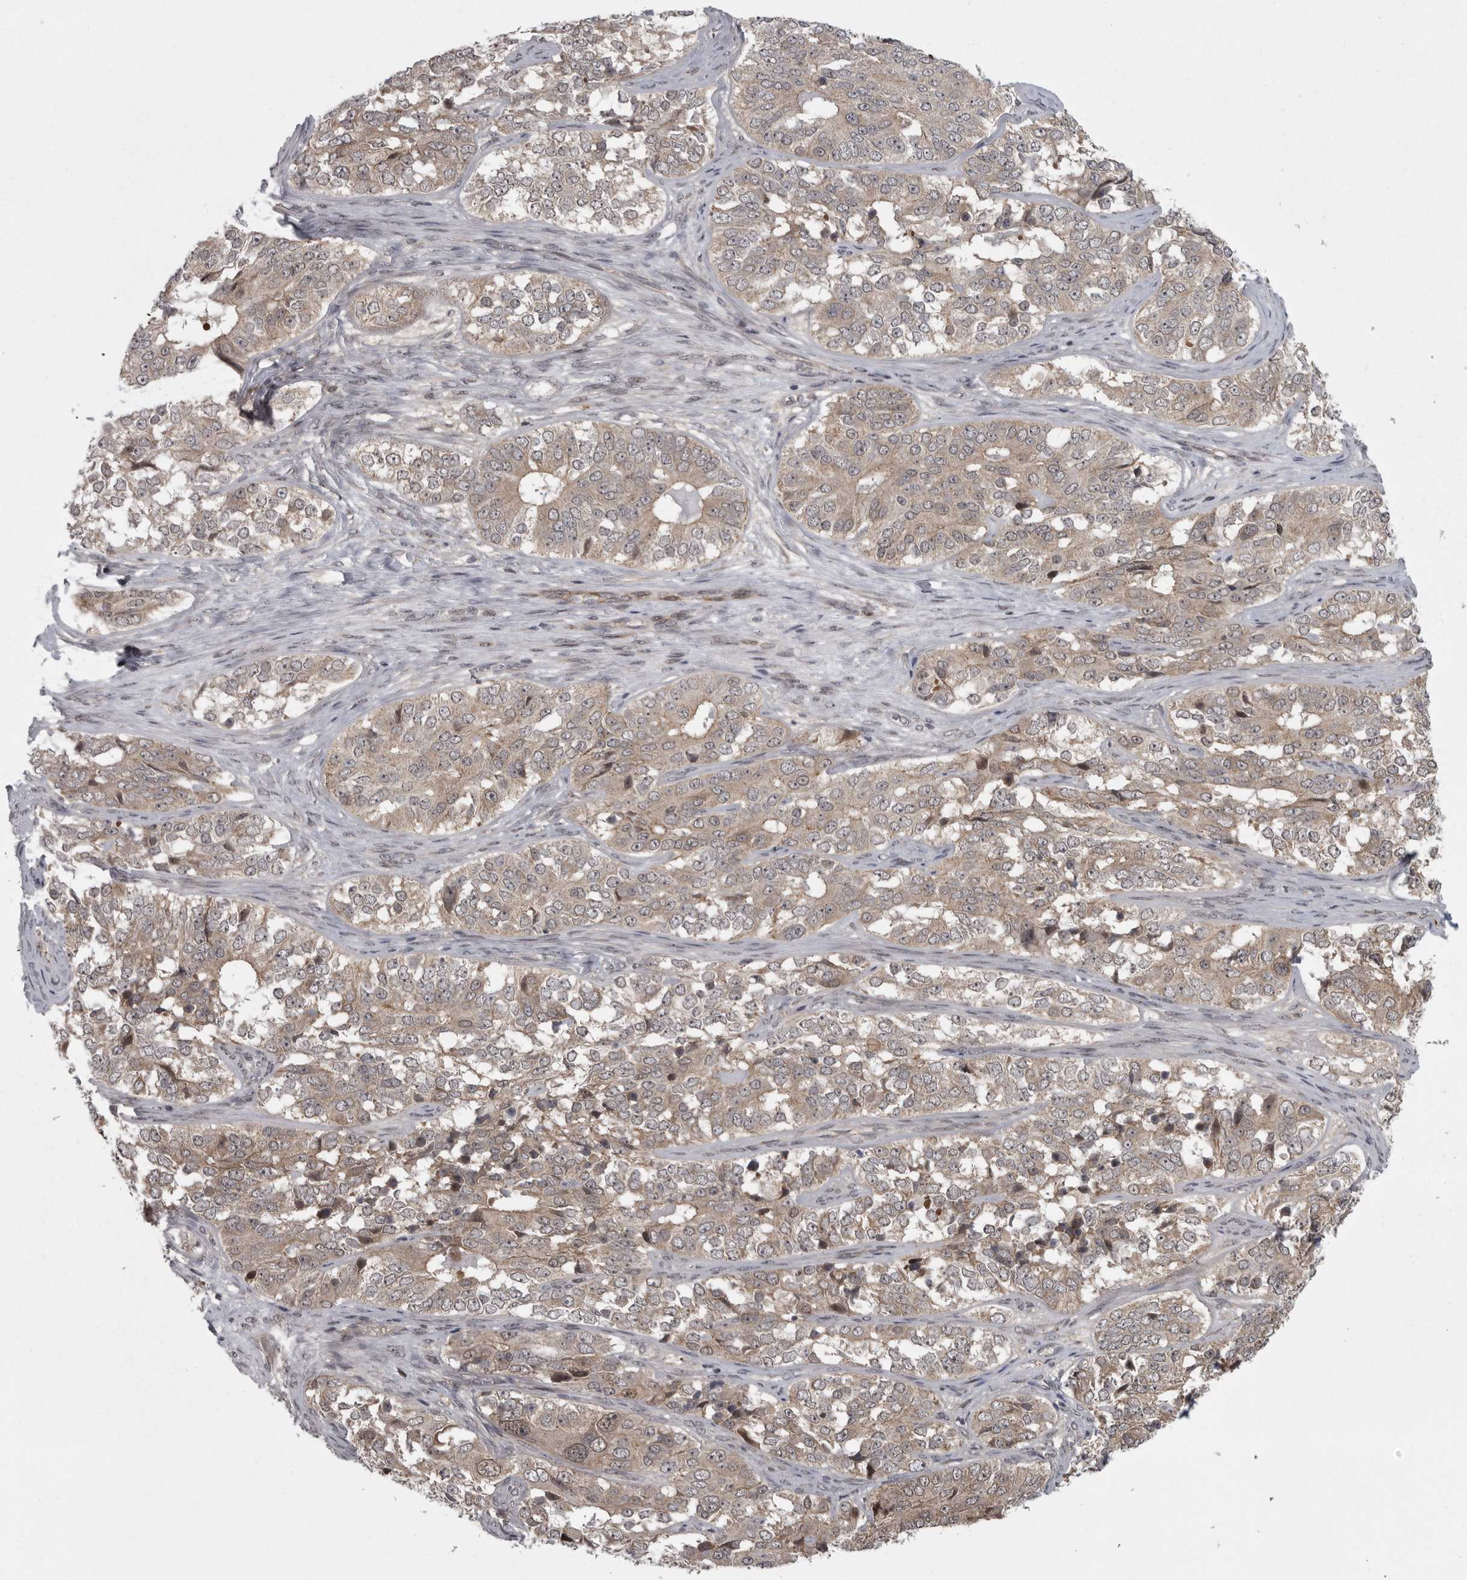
{"staining": {"intensity": "weak", "quantity": ">75%", "location": "cytoplasmic/membranous"}, "tissue": "ovarian cancer", "cell_type": "Tumor cells", "image_type": "cancer", "snomed": [{"axis": "morphology", "description": "Carcinoma, endometroid"}, {"axis": "topography", "description": "Ovary"}], "caption": "Human endometroid carcinoma (ovarian) stained for a protein (brown) exhibits weak cytoplasmic/membranous positive staining in approximately >75% of tumor cells.", "gene": "PPP1R9A", "patient": {"sex": "female", "age": 51}}